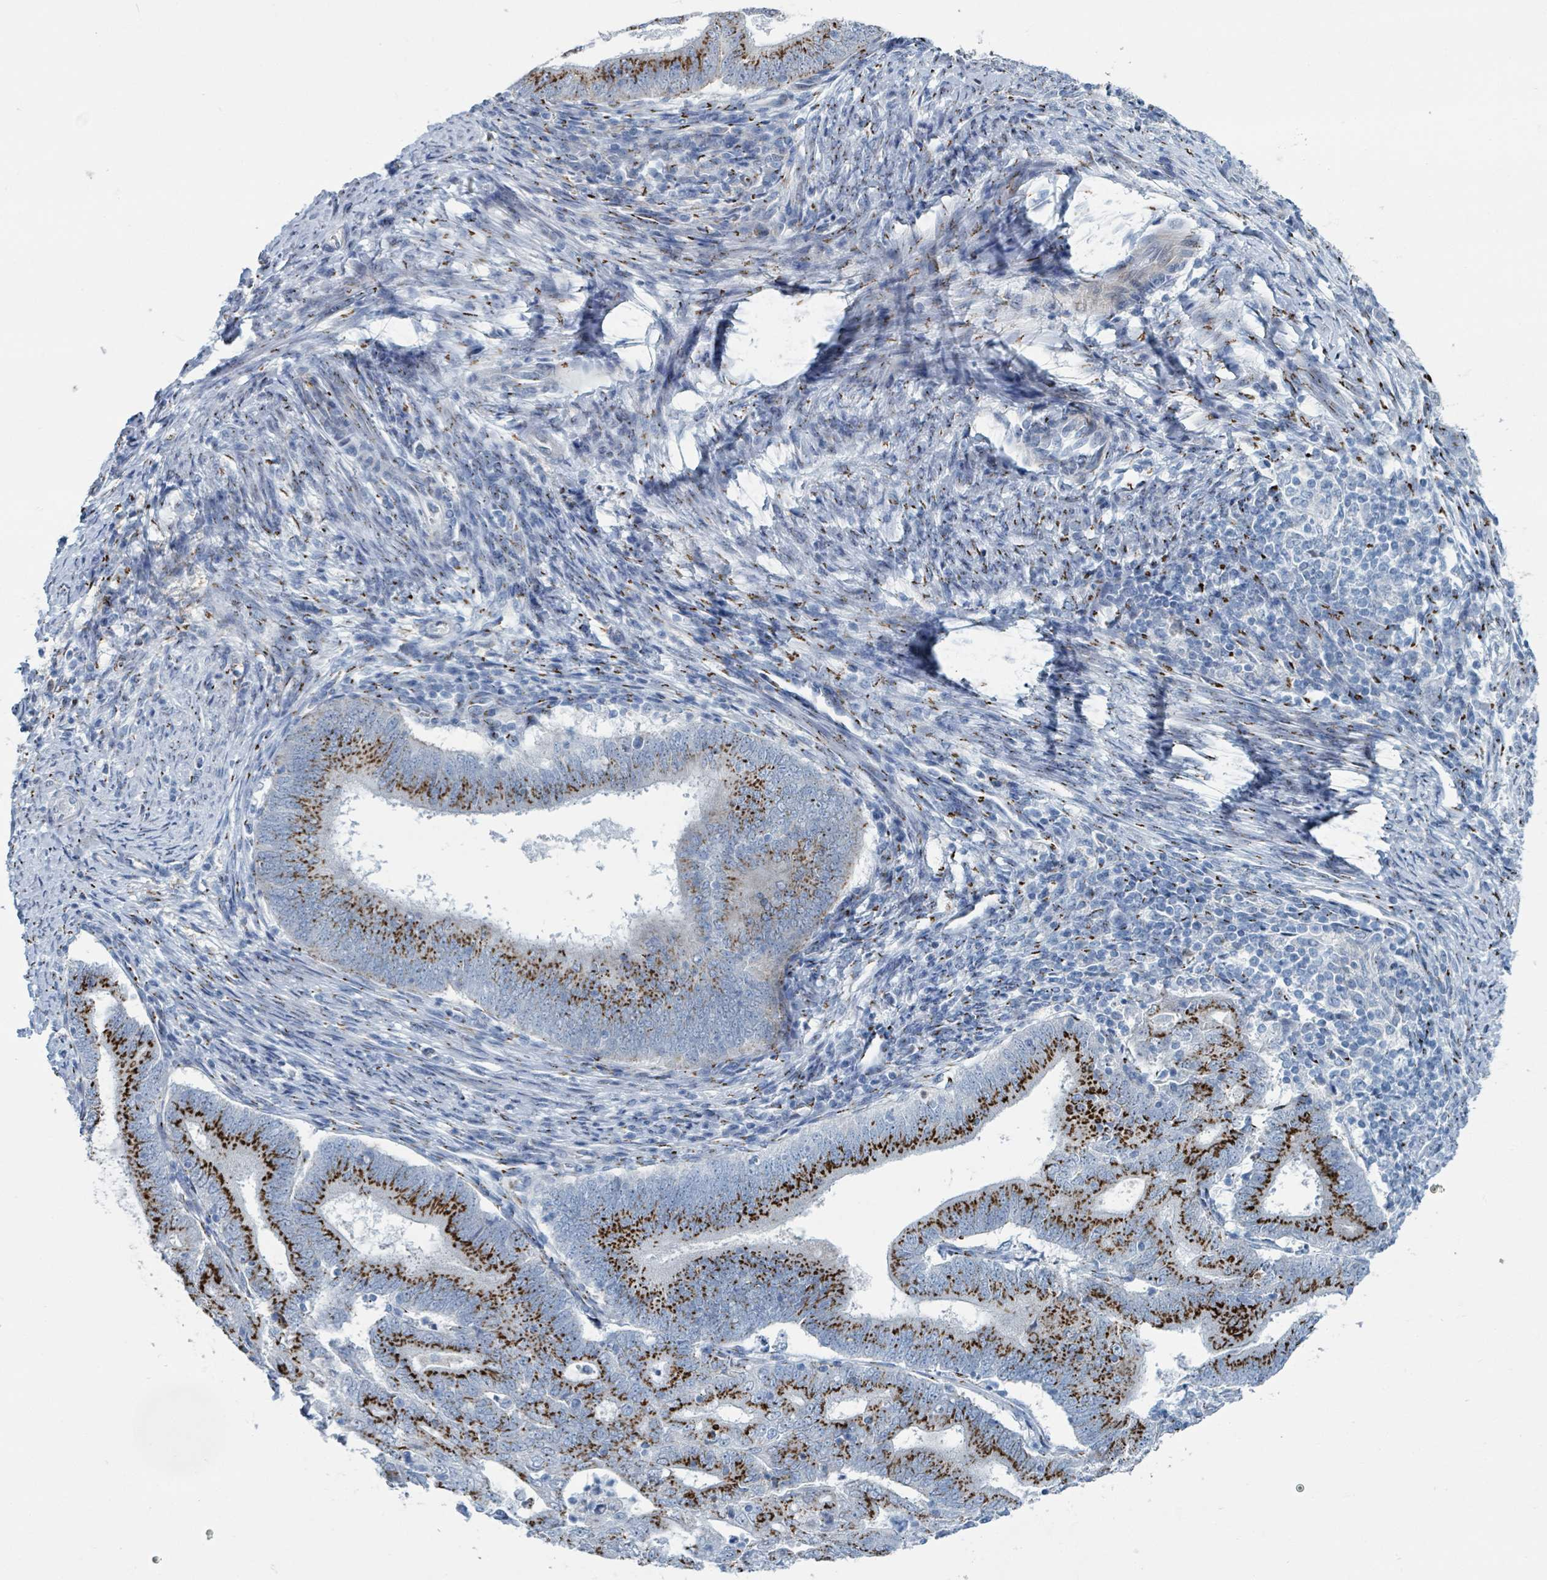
{"staining": {"intensity": "strong", "quantity": "25%-75%", "location": "cytoplasmic/membranous"}, "tissue": "endometrial cancer", "cell_type": "Tumor cells", "image_type": "cancer", "snomed": [{"axis": "morphology", "description": "Adenocarcinoma, NOS"}, {"axis": "topography", "description": "Endometrium"}], "caption": "There is high levels of strong cytoplasmic/membranous positivity in tumor cells of endometrial cancer (adenocarcinoma), as demonstrated by immunohistochemical staining (brown color).", "gene": "DCAF5", "patient": {"sex": "female", "age": 70}}